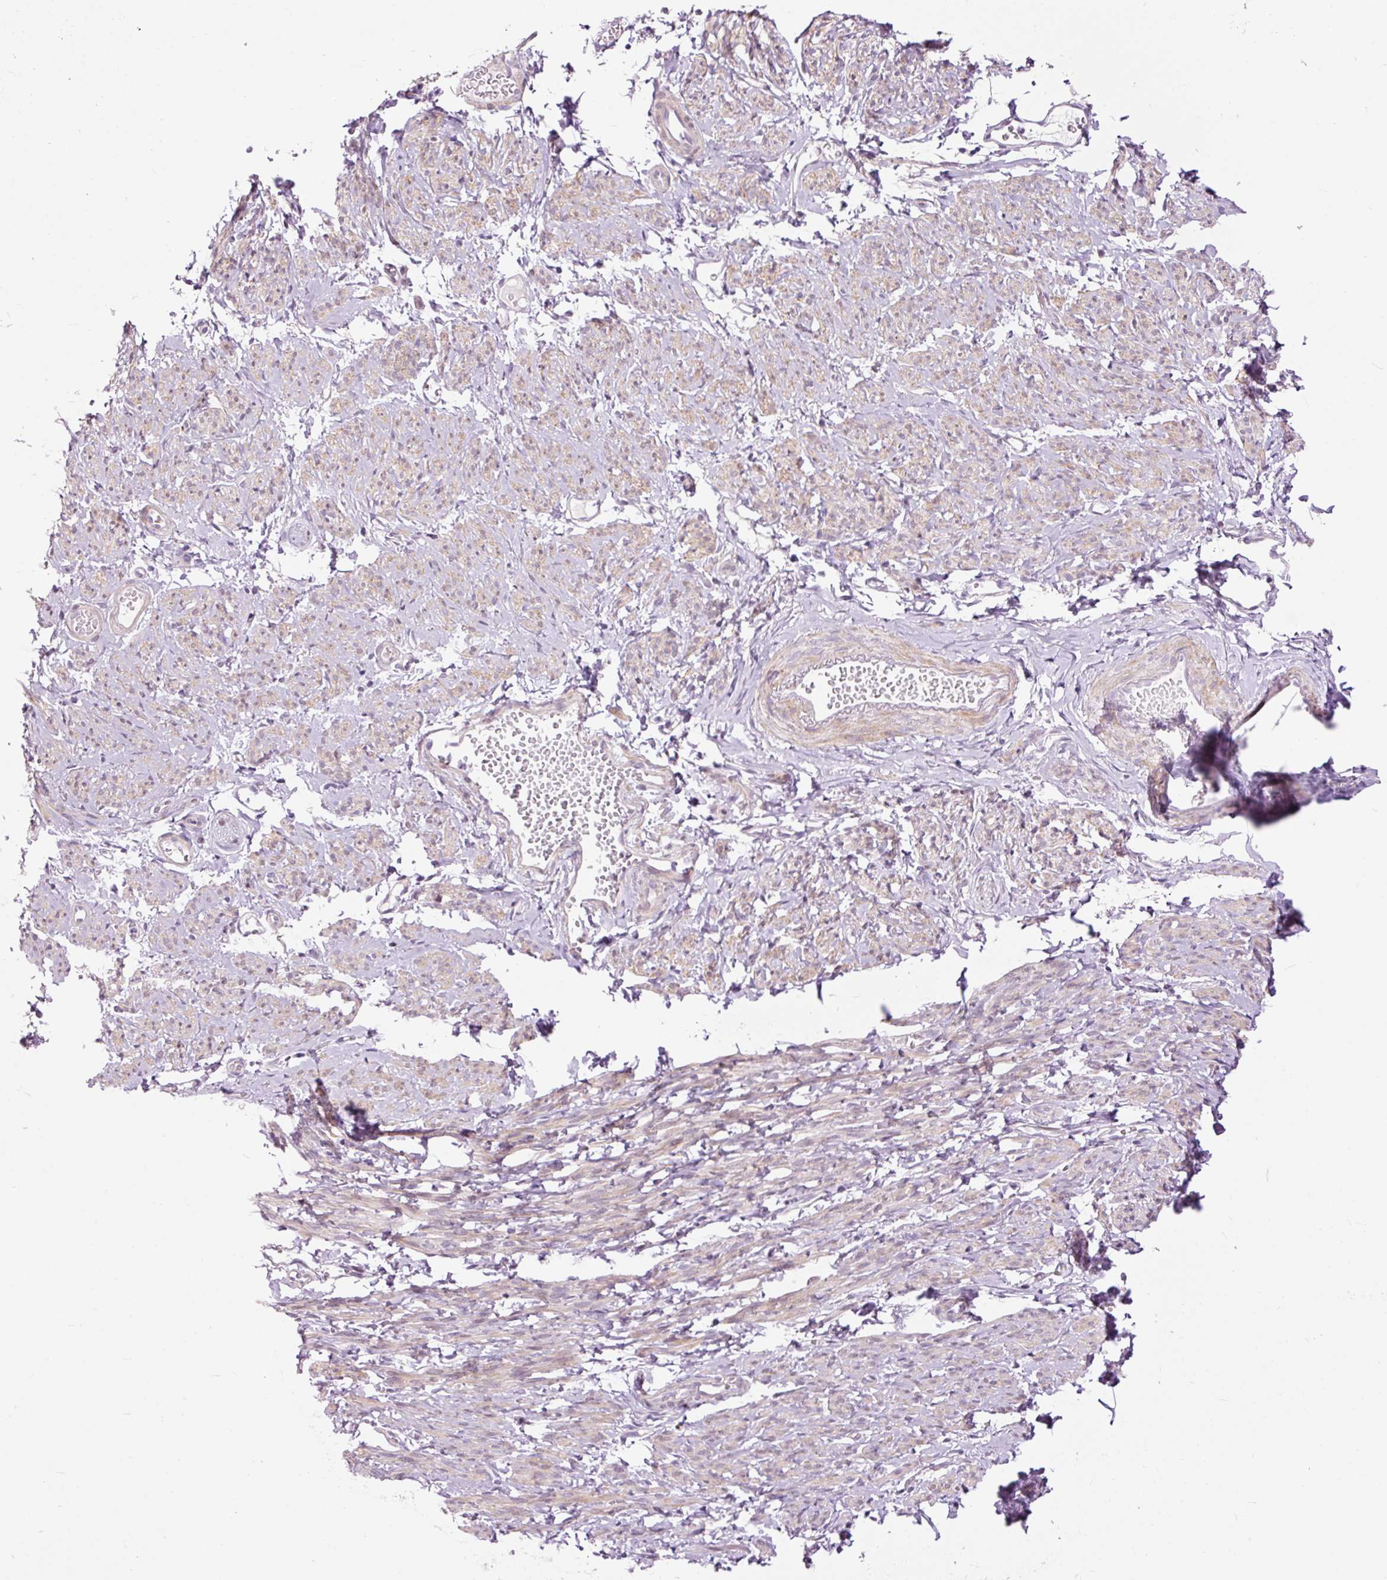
{"staining": {"intensity": "weak", "quantity": "25%-75%", "location": "cytoplasmic/membranous"}, "tissue": "smooth muscle", "cell_type": "Smooth muscle cells", "image_type": "normal", "snomed": [{"axis": "morphology", "description": "Normal tissue, NOS"}, {"axis": "topography", "description": "Smooth muscle"}], "caption": "Immunohistochemical staining of unremarkable smooth muscle shows weak cytoplasmic/membranous protein staining in approximately 25%-75% of smooth muscle cells.", "gene": "FCRL4", "patient": {"sex": "female", "age": 65}}